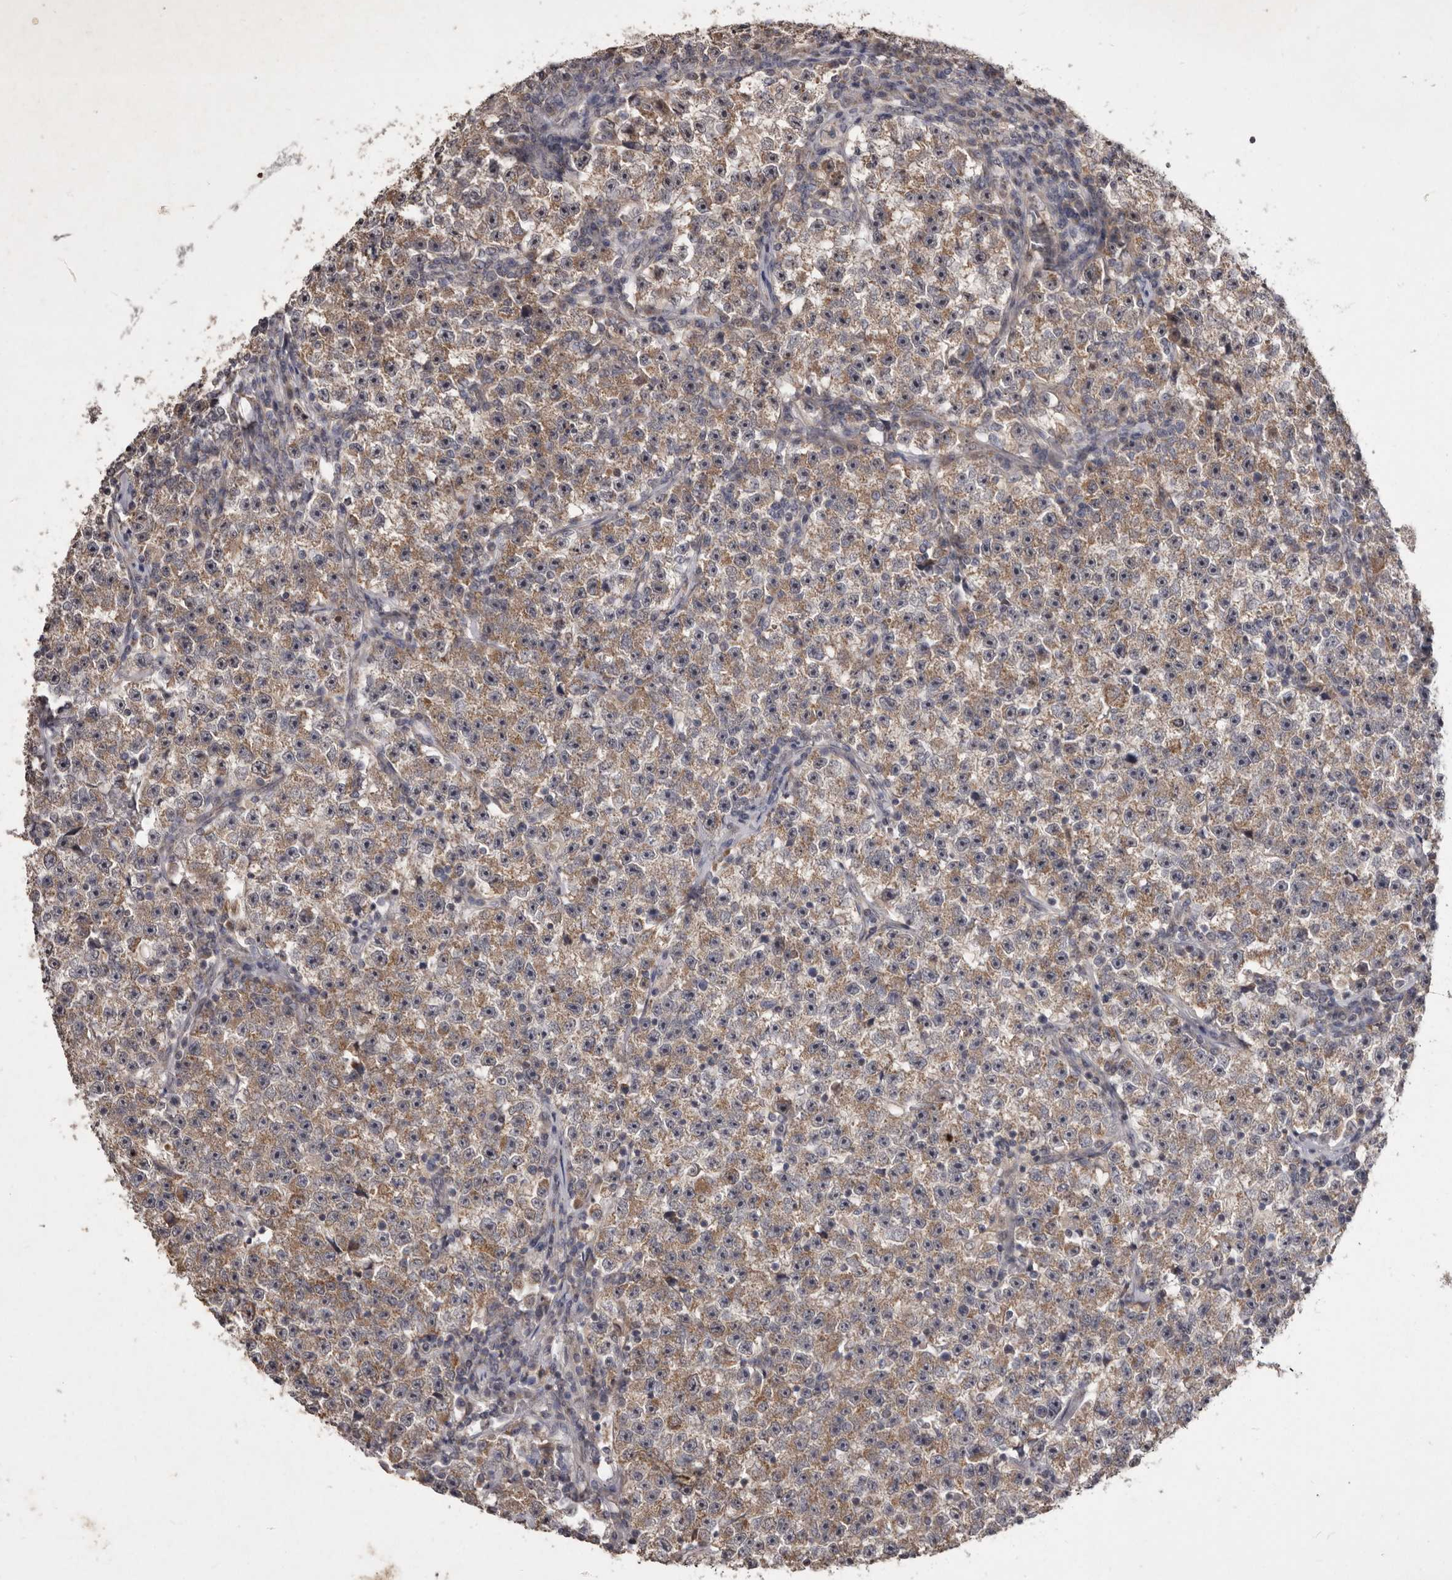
{"staining": {"intensity": "moderate", "quantity": ">75%", "location": "cytoplasmic/membranous,nuclear"}, "tissue": "testis cancer", "cell_type": "Tumor cells", "image_type": "cancer", "snomed": [{"axis": "morphology", "description": "Seminoma, NOS"}, {"axis": "topography", "description": "Testis"}], "caption": "Seminoma (testis) stained with a brown dye reveals moderate cytoplasmic/membranous and nuclear positive staining in about >75% of tumor cells.", "gene": "FLAD1", "patient": {"sex": "male", "age": 22}}